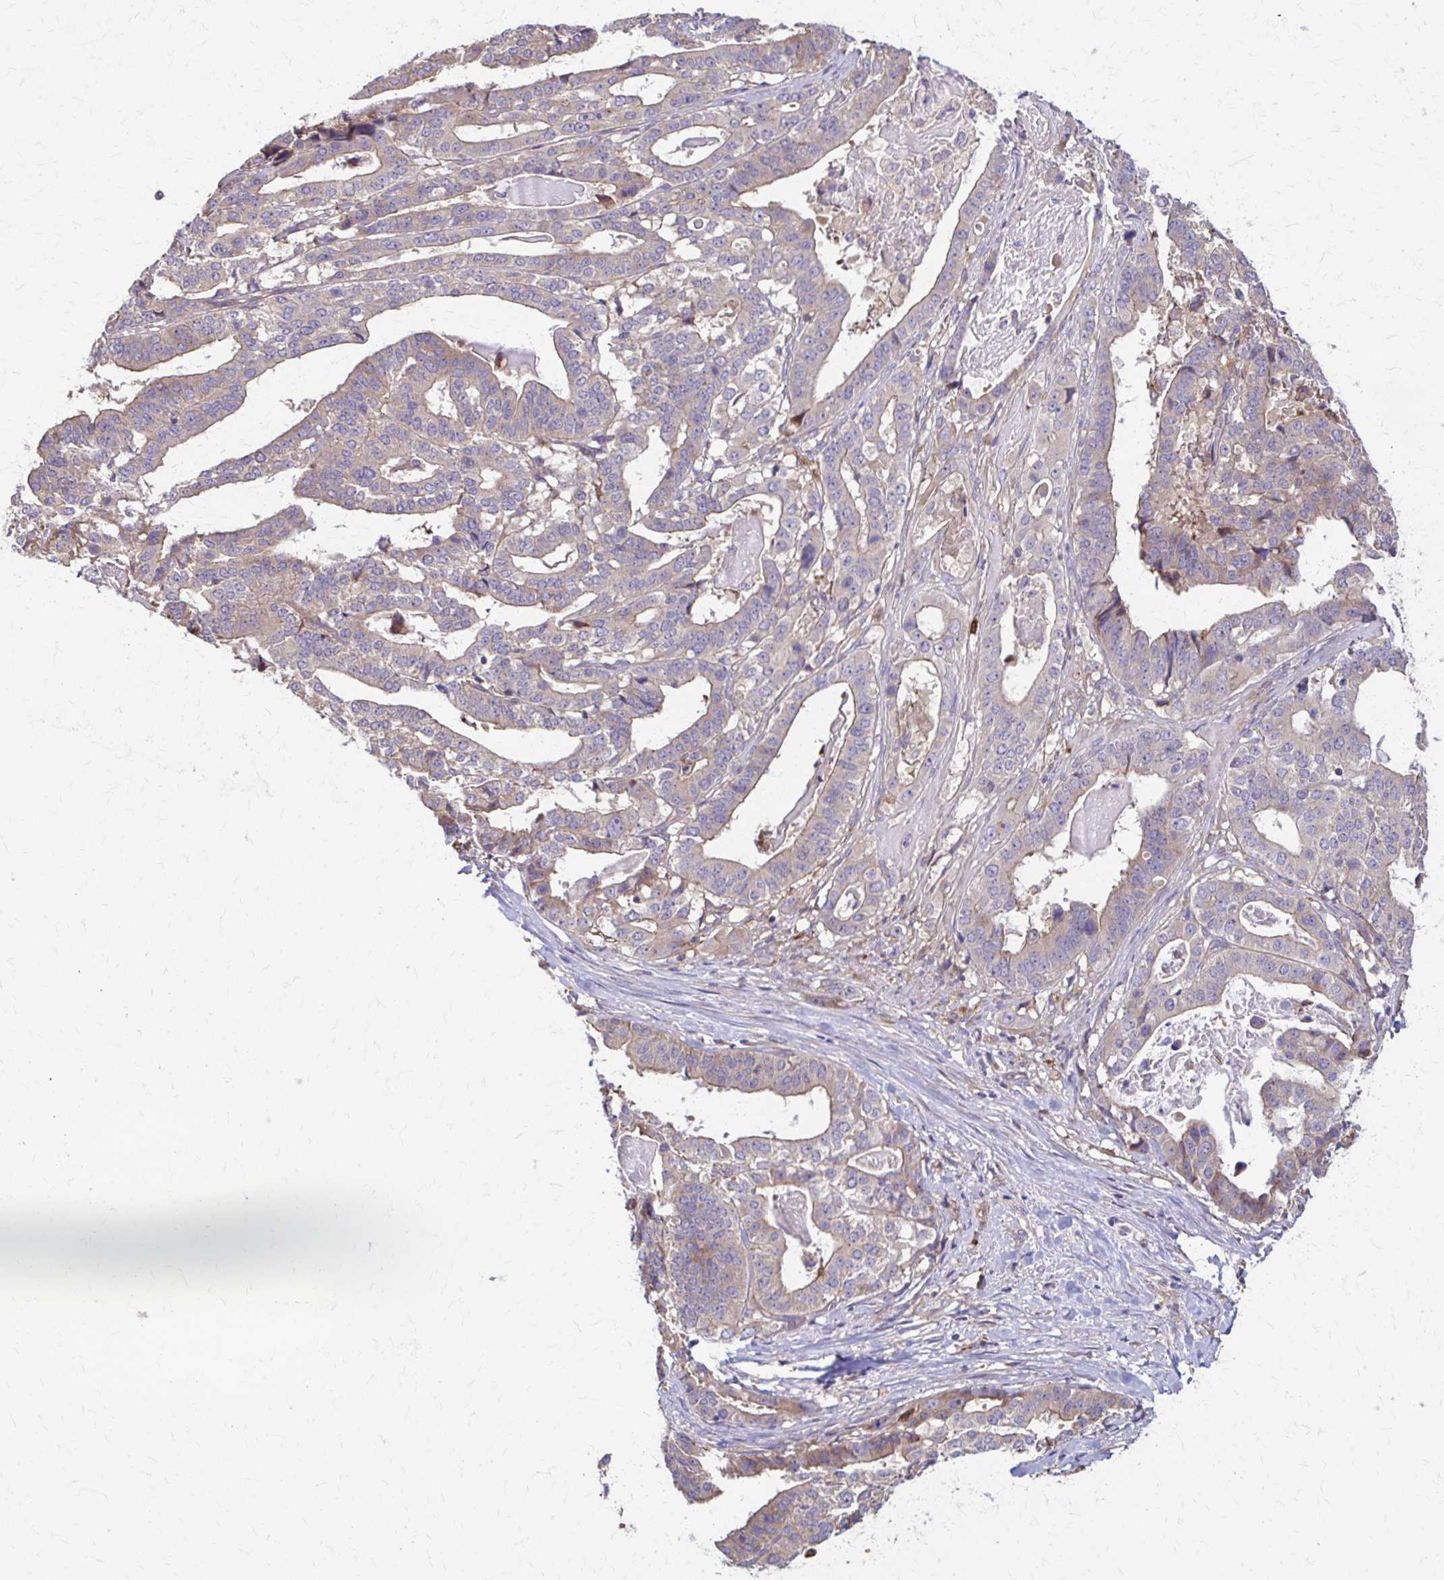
{"staining": {"intensity": "negative", "quantity": "none", "location": "none"}, "tissue": "stomach cancer", "cell_type": "Tumor cells", "image_type": "cancer", "snomed": [{"axis": "morphology", "description": "Adenocarcinoma, NOS"}, {"axis": "topography", "description": "Stomach"}], "caption": "A high-resolution micrograph shows immunohistochemistry (IHC) staining of stomach cancer (adenocarcinoma), which demonstrates no significant expression in tumor cells. The staining is performed using DAB (3,3'-diaminobenzidine) brown chromogen with nuclei counter-stained in using hematoxylin.", "gene": "DSP", "patient": {"sex": "male", "age": 48}}